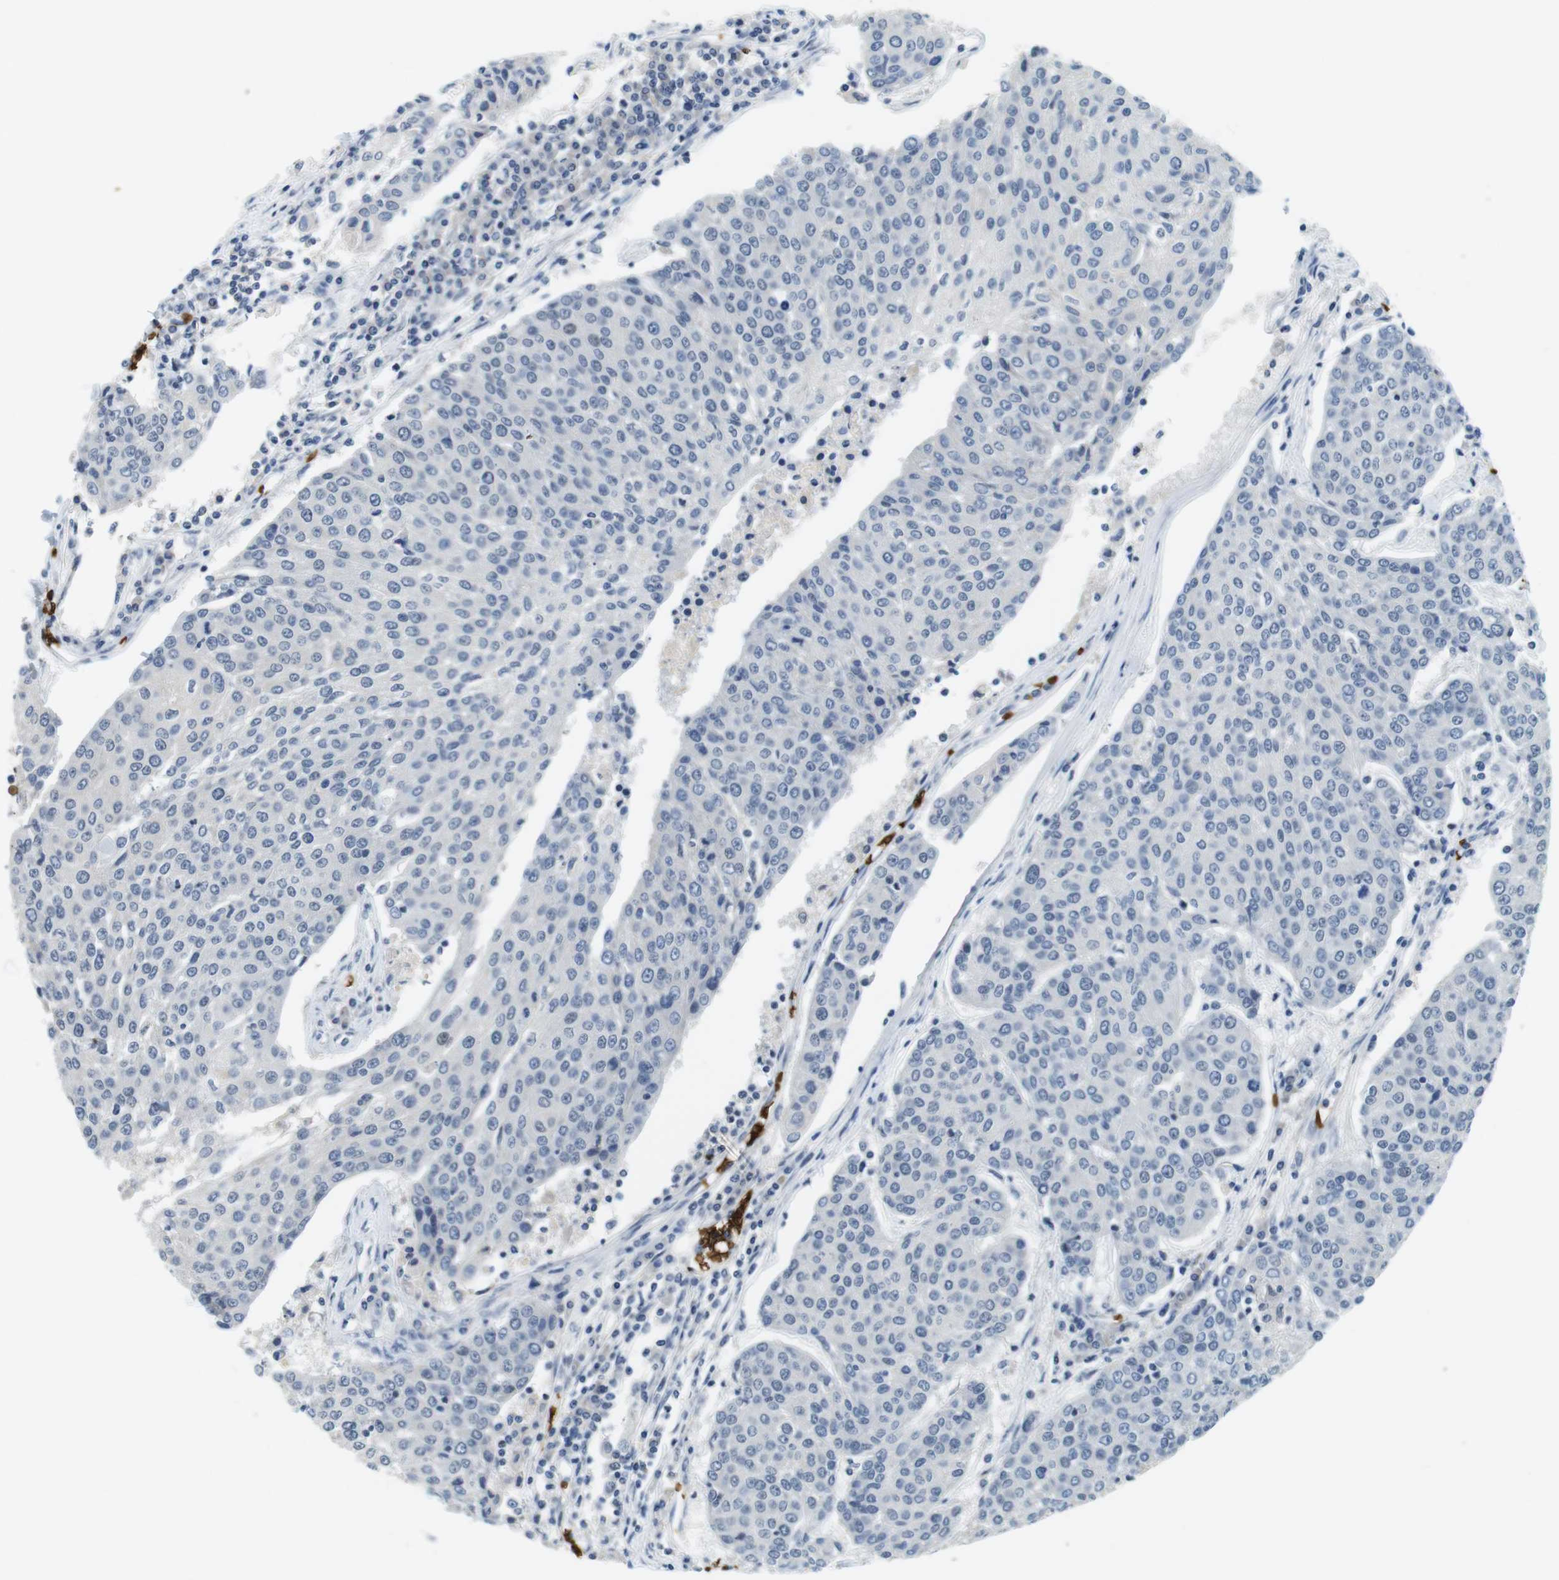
{"staining": {"intensity": "negative", "quantity": "none", "location": "none"}, "tissue": "urothelial cancer", "cell_type": "Tumor cells", "image_type": "cancer", "snomed": [{"axis": "morphology", "description": "Urothelial carcinoma, High grade"}, {"axis": "topography", "description": "Urinary bladder"}], "caption": "Tumor cells show no significant positivity in high-grade urothelial carcinoma.", "gene": "SLC4A1", "patient": {"sex": "female", "age": 85}}